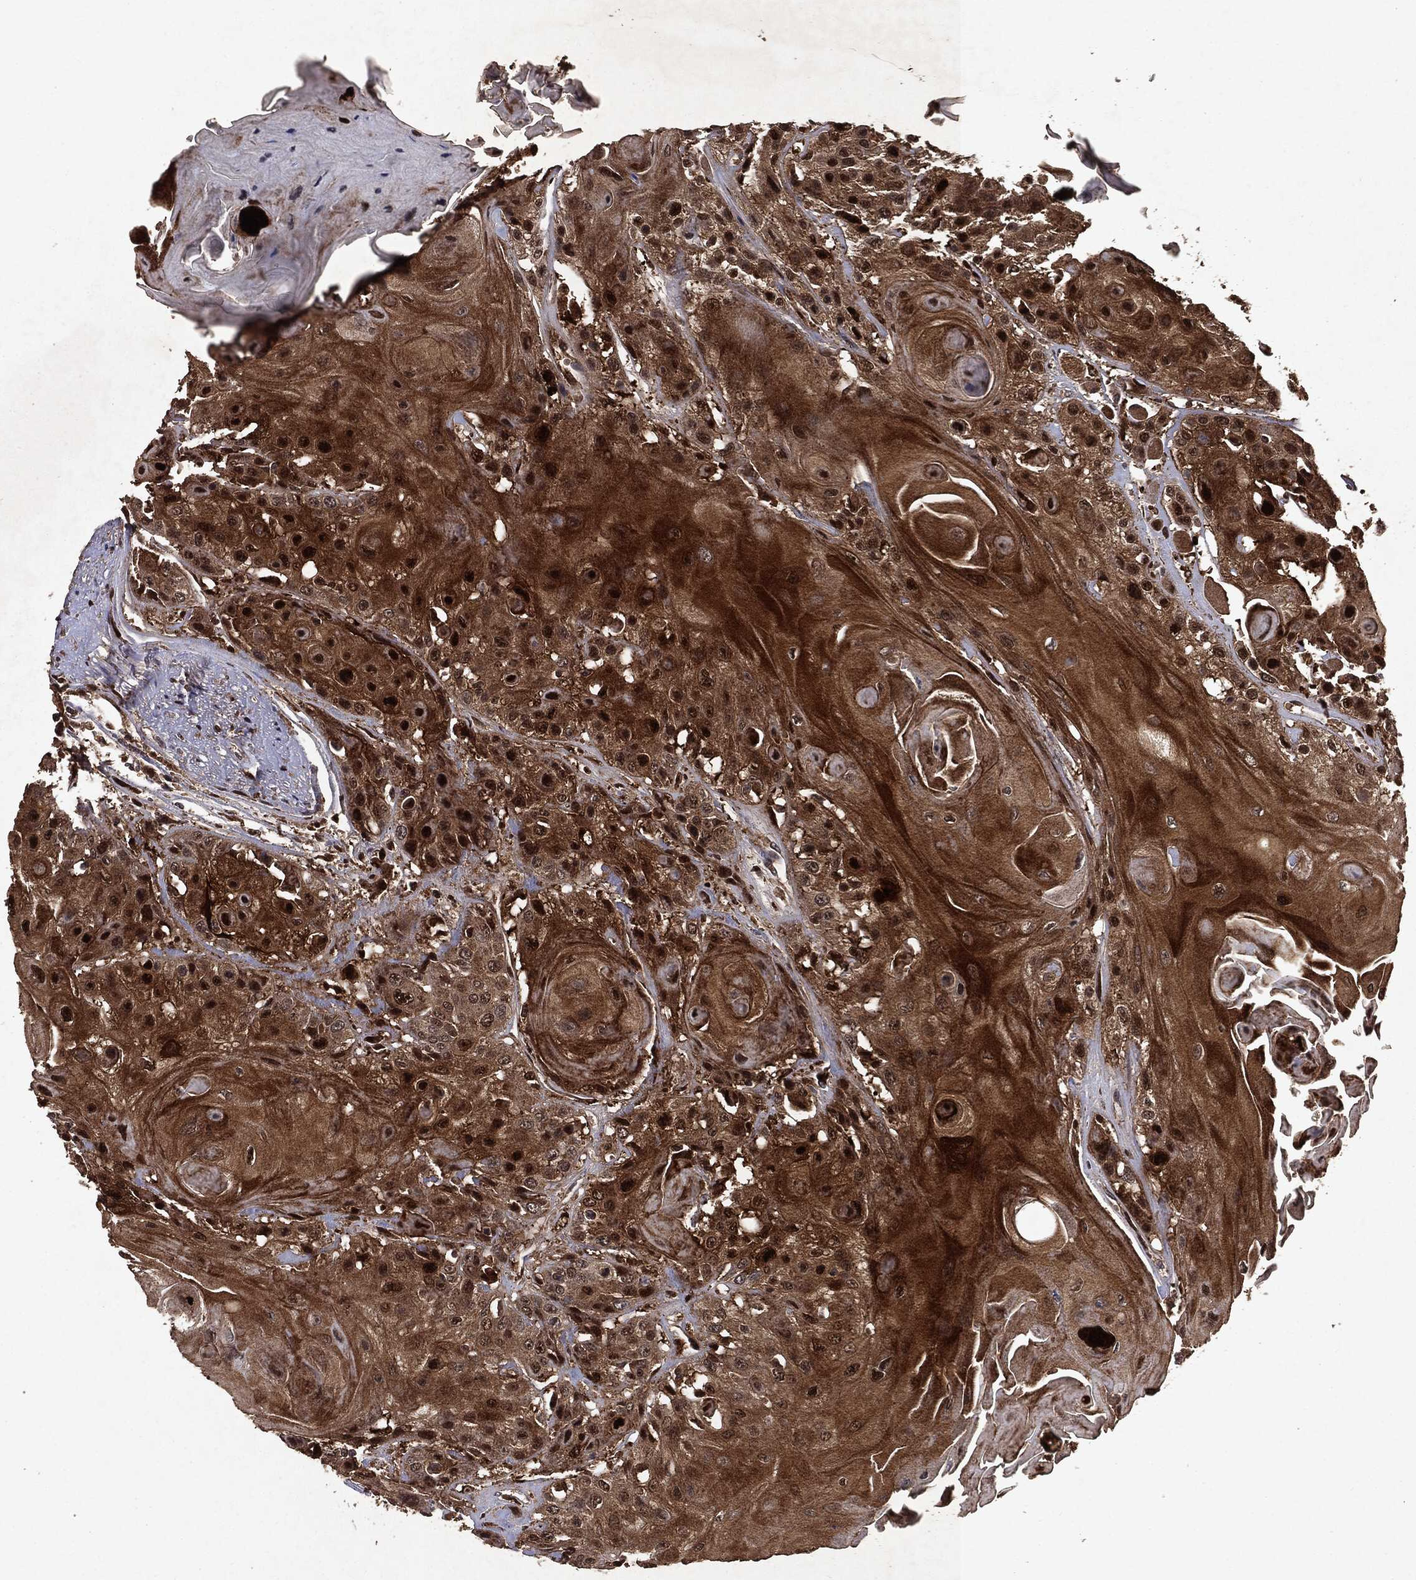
{"staining": {"intensity": "strong", "quantity": ">75%", "location": "cytoplasmic/membranous,nuclear"}, "tissue": "head and neck cancer", "cell_type": "Tumor cells", "image_type": "cancer", "snomed": [{"axis": "morphology", "description": "Squamous cell carcinoma, NOS"}, {"axis": "topography", "description": "Head-Neck"}], "caption": "Immunohistochemical staining of human head and neck cancer (squamous cell carcinoma) demonstrates strong cytoplasmic/membranous and nuclear protein positivity in about >75% of tumor cells.", "gene": "MTOR", "patient": {"sex": "female", "age": 59}}